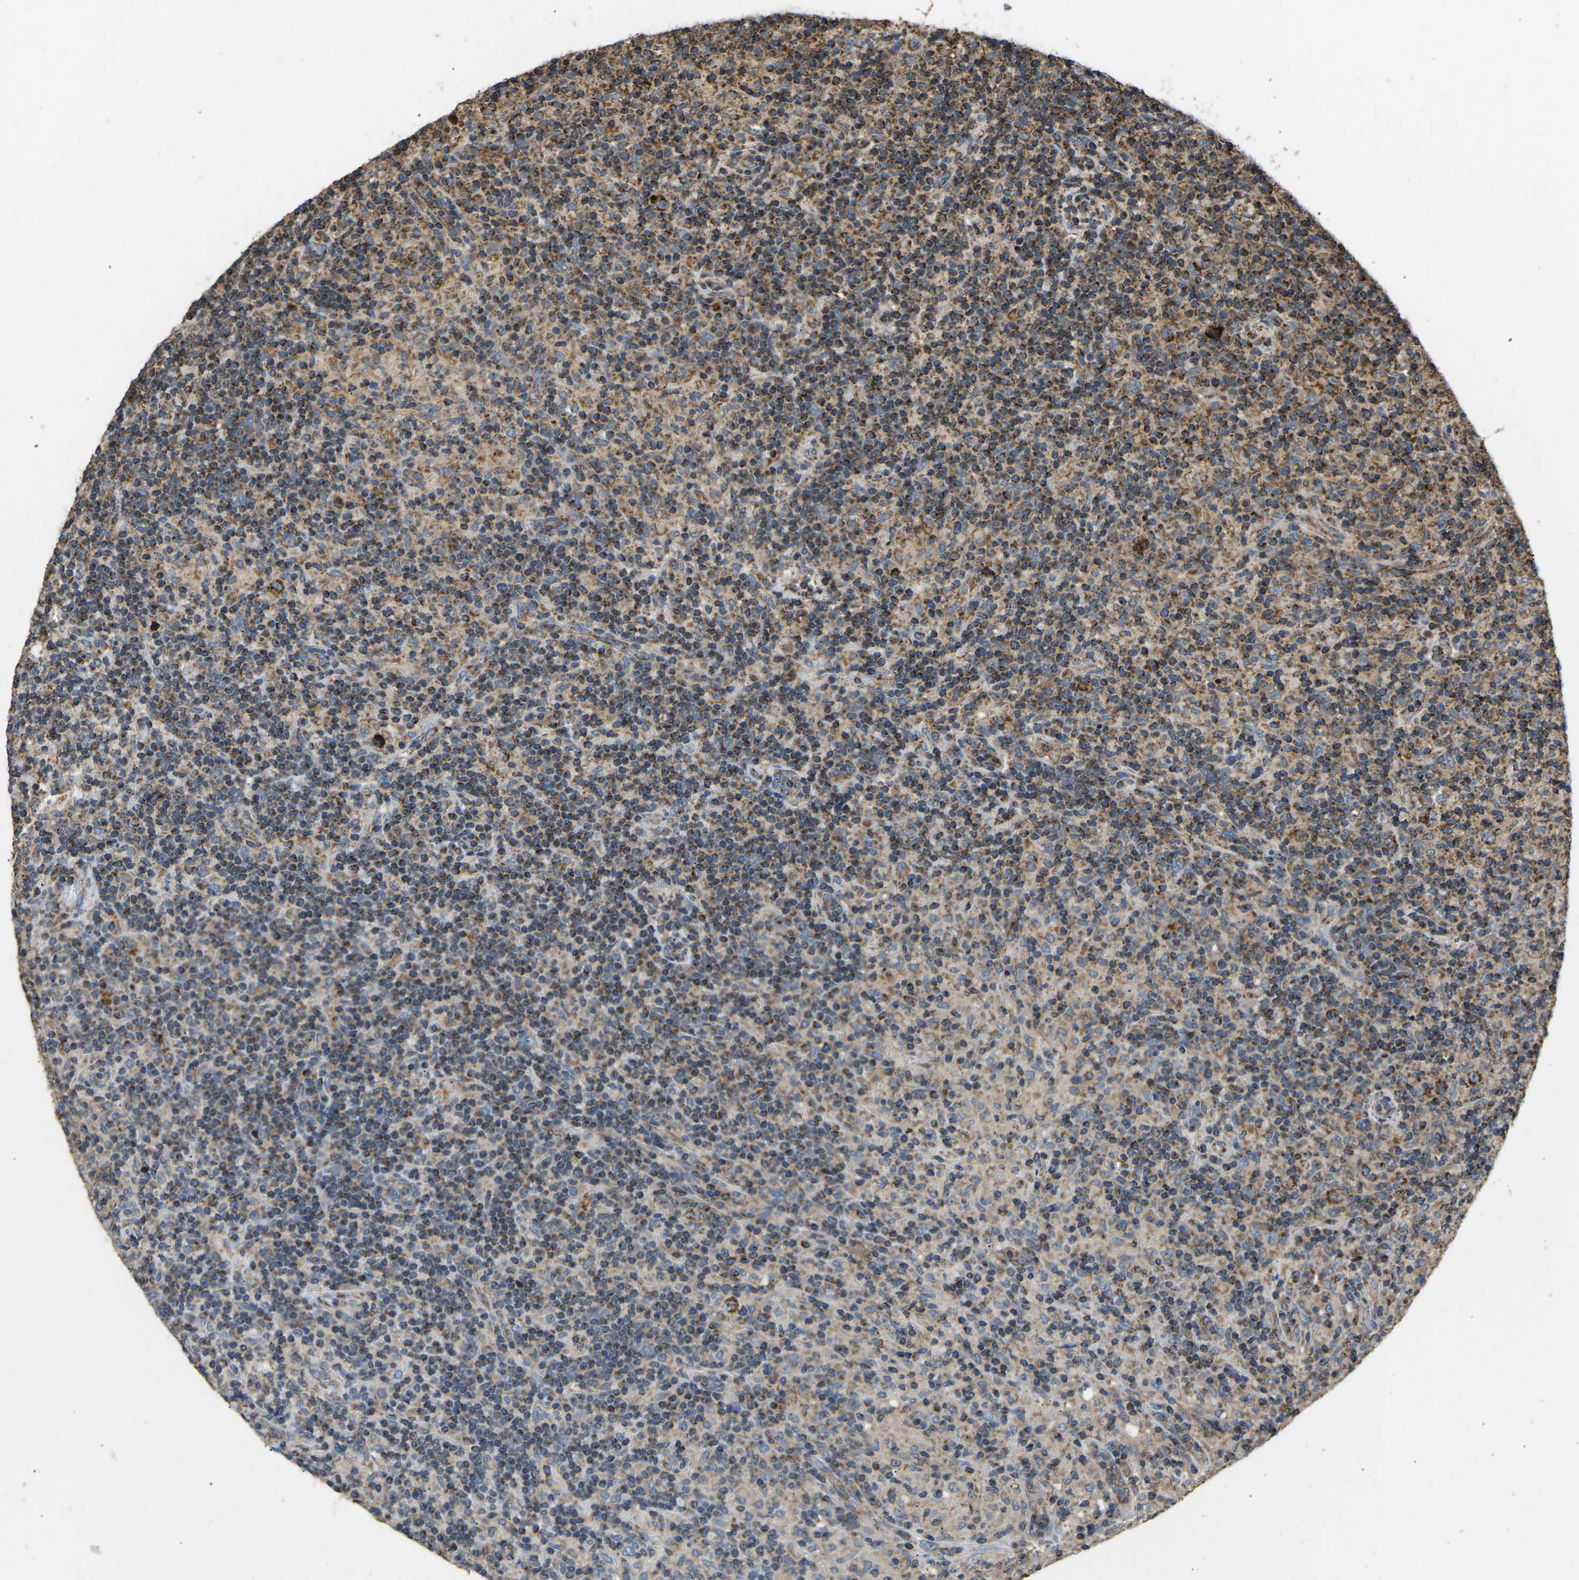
{"staining": {"intensity": "strong", "quantity": "25%-75%", "location": "cytoplasmic/membranous"}, "tissue": "lymphoma", "cell_type": "Tumor cells", "image_type": "cancer", "snomed": [{"axis": "morphology", "description": "Hodgkin's disease, NOS"}, {"axis": "topography", "description": "Lymph node"}], "caption": "Protein expression analysis of lymphoma displays strong cytoplasmic/membranous positivity in approximately 25%-75% of tumor cells.", "gene": "TUFM", "patient": {"sex": "male", "age": 70}}